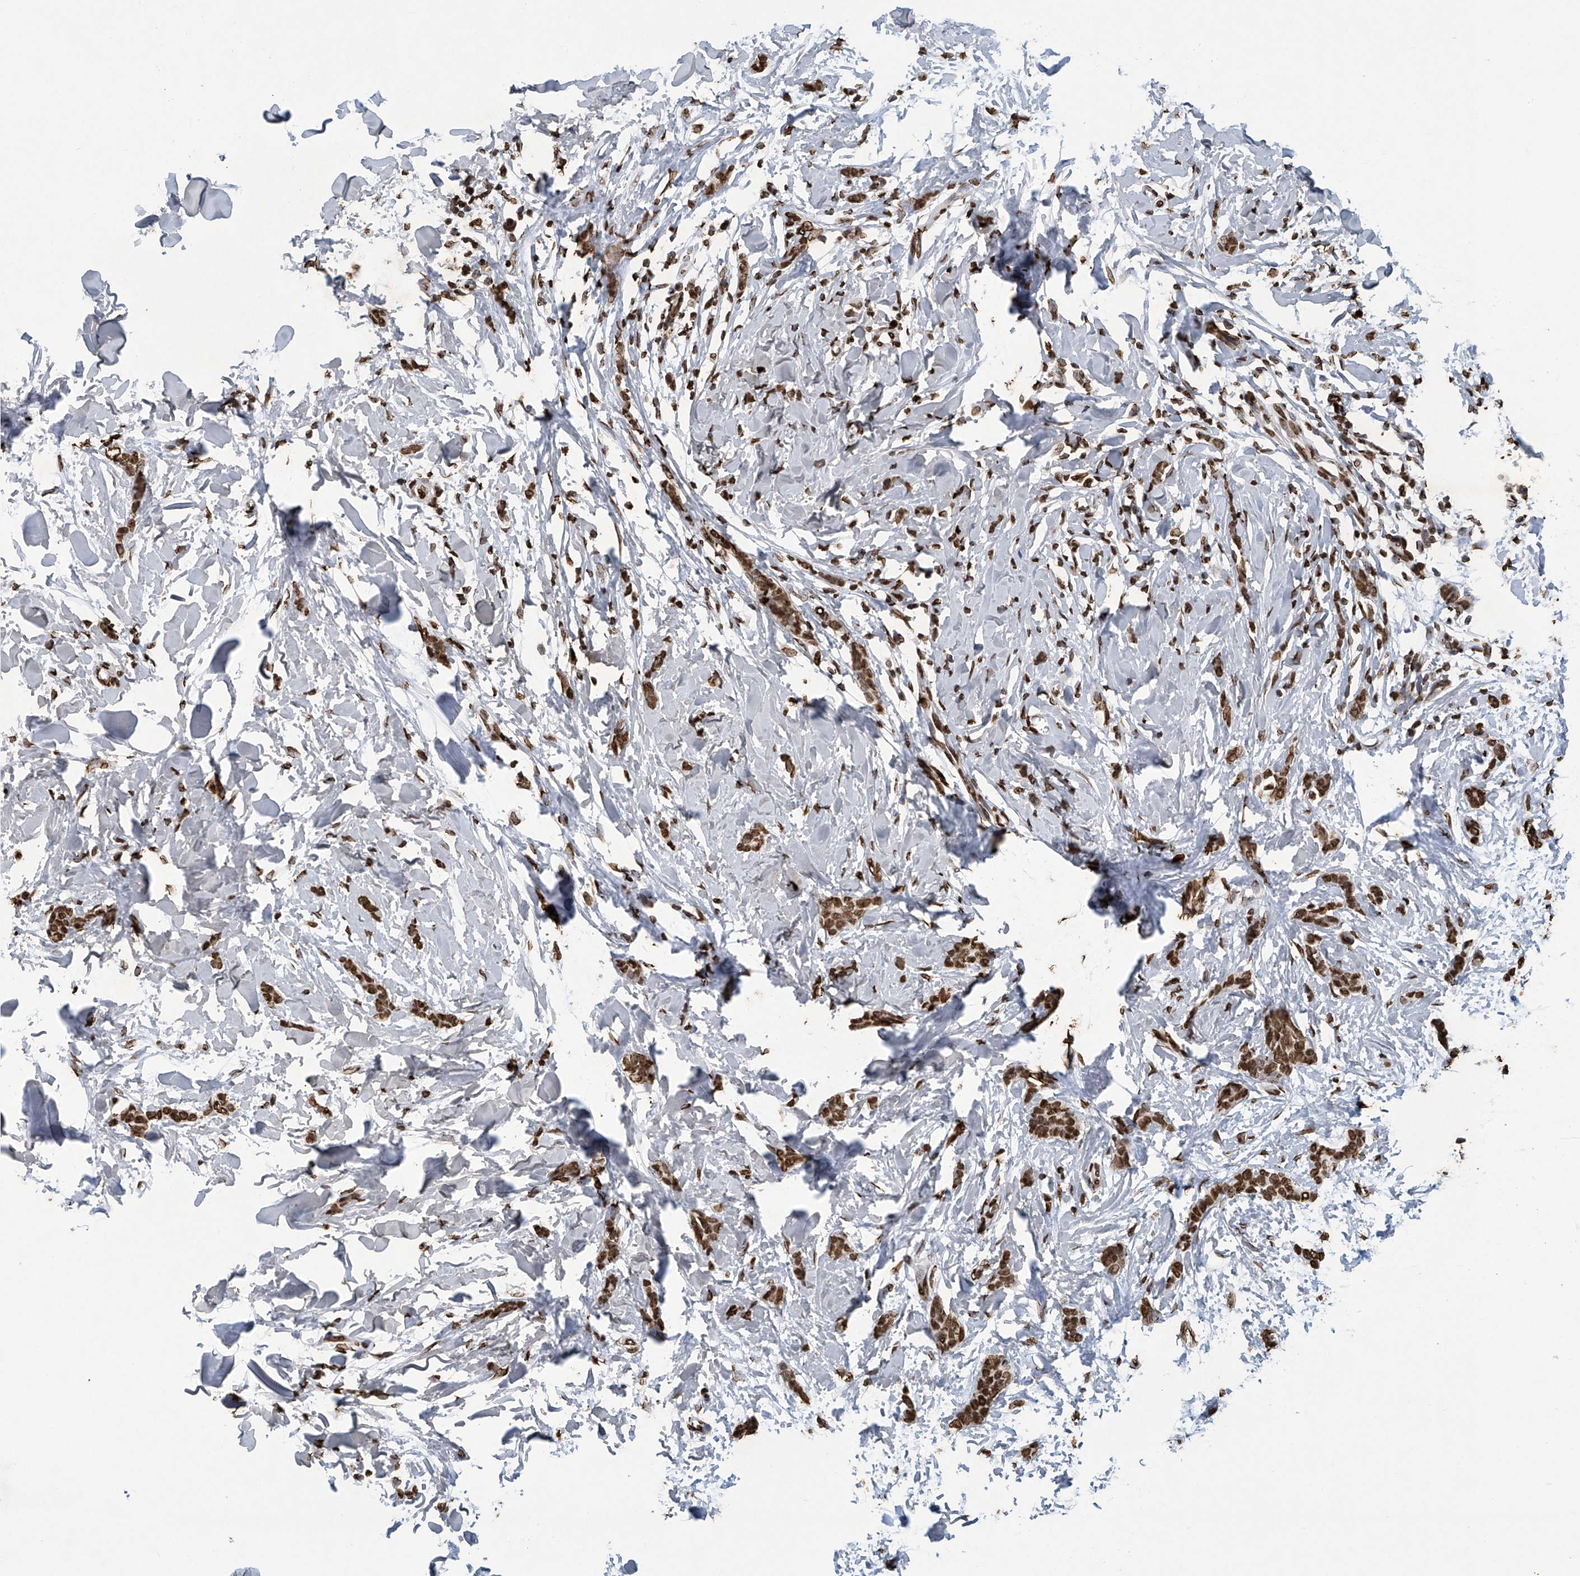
{"staining": {"intensity": "strong", "quantity": ">75%", "location": "nuclear"}, "tissue": "breast cancer", "cell_type": "Tumor cells", "image_type": "cancer", "snomed": [{"axis": "morphology", "description": "Lobular carcinoma"}, {"axis": "topography", "description": "Skin"}, {"axis": "topography", "description": "Breast"}], "caption": "Protein staining of breast lobular carcinoma tissue displays strong nuclear expression in about >75% of tumor cells.", "gene": "H3-3A", "patient": {"sex": "female", "age": 46}}